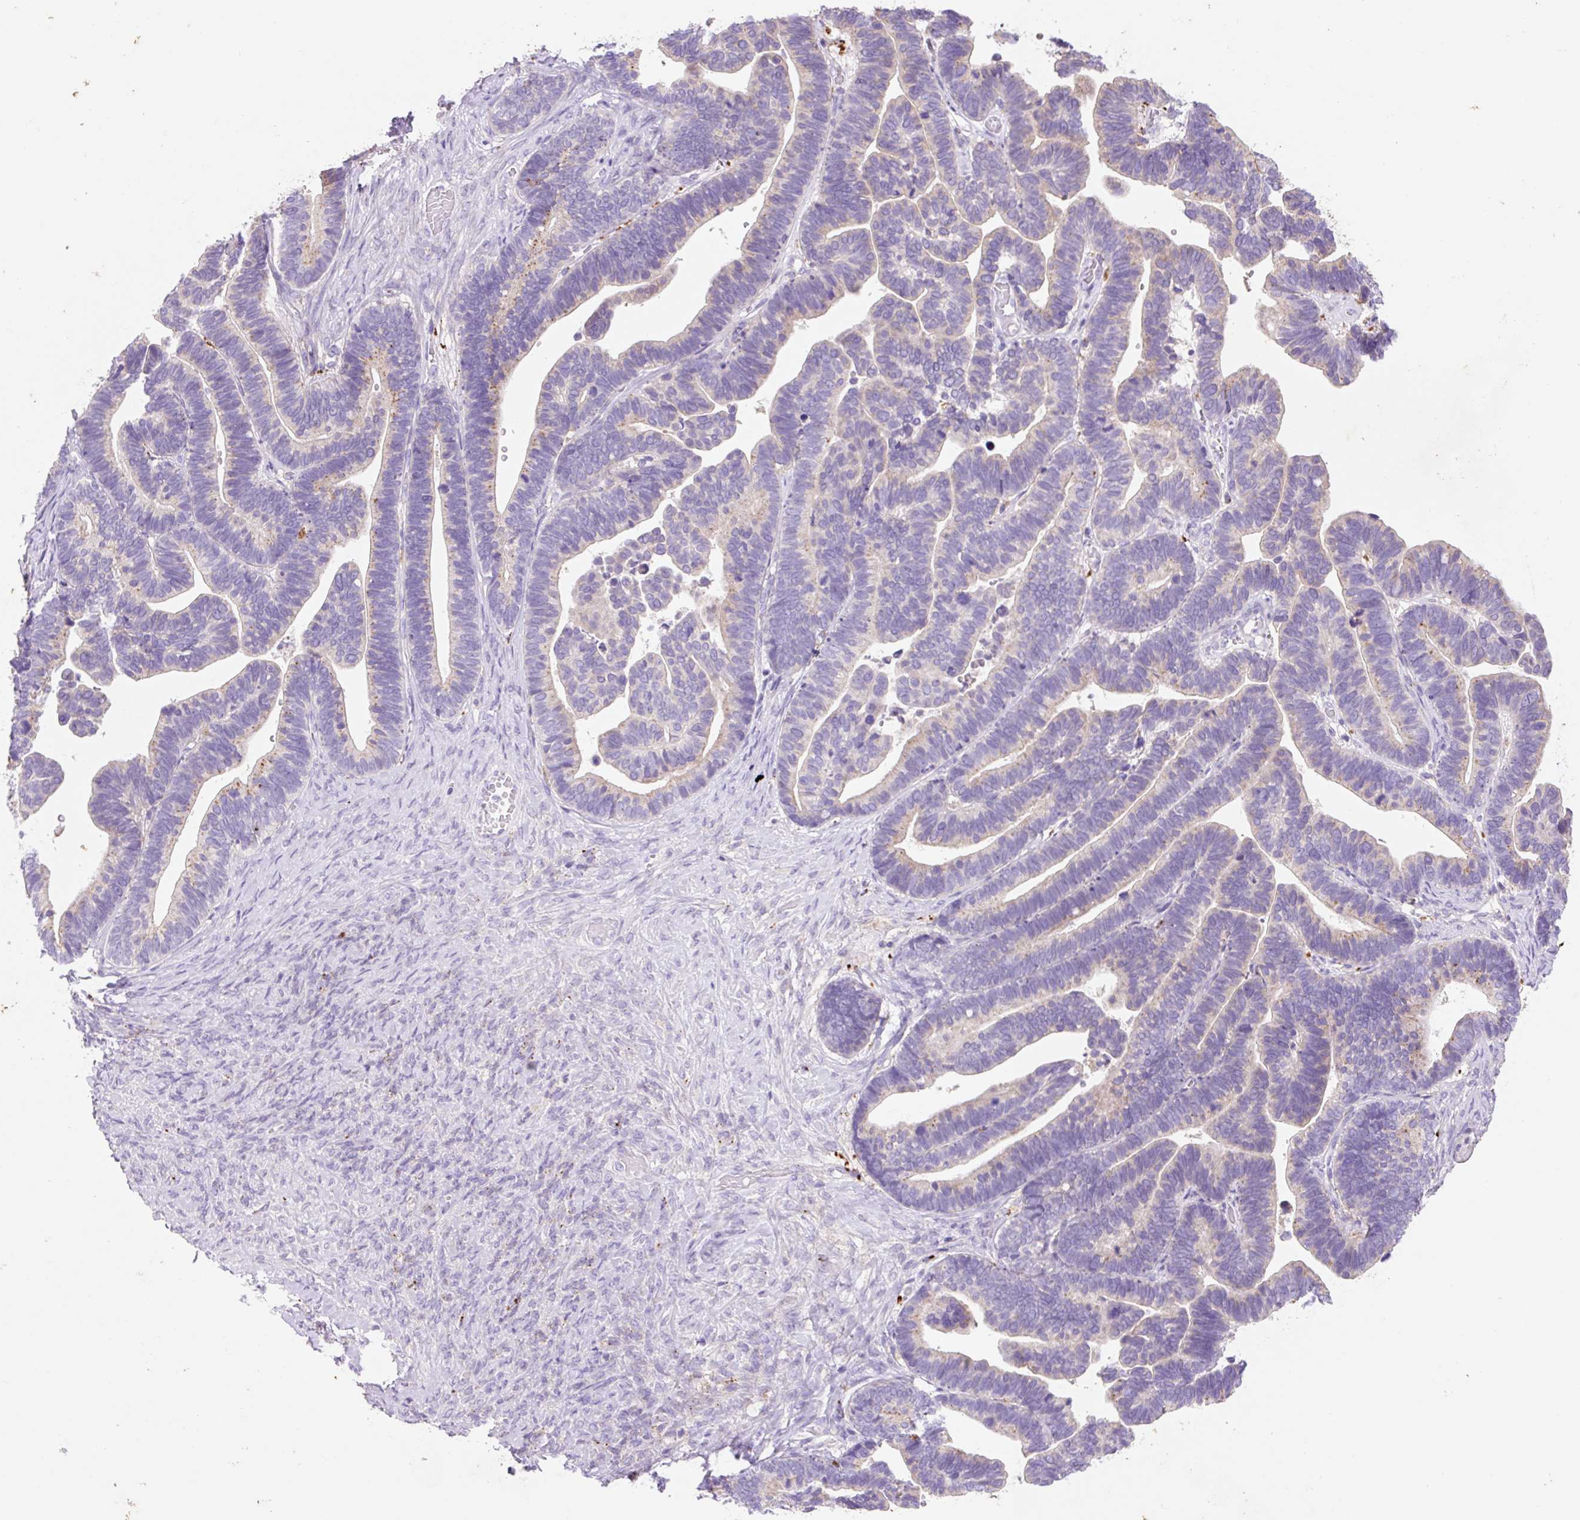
{"staining": {"intensity": "weak", "quantity": "<25%", "location": "cytoplasmic/membranous"}, "tissue": "ovarian cancer", "cell_type": "Tumor cells", "image_type": "cancer", "snomed": [{"axis": "morphology", "description": "Cystadenocarcinoma, serous, NOS"}, {"axis": "topography", "description": "Ovary"}], "caption": "IHC micrograph of ovarian cancer stained for a protein (brown), which displays no positivity in tumor cells.", "gene": "HEXA", "patient": {"sex": "female", "age": 56}}